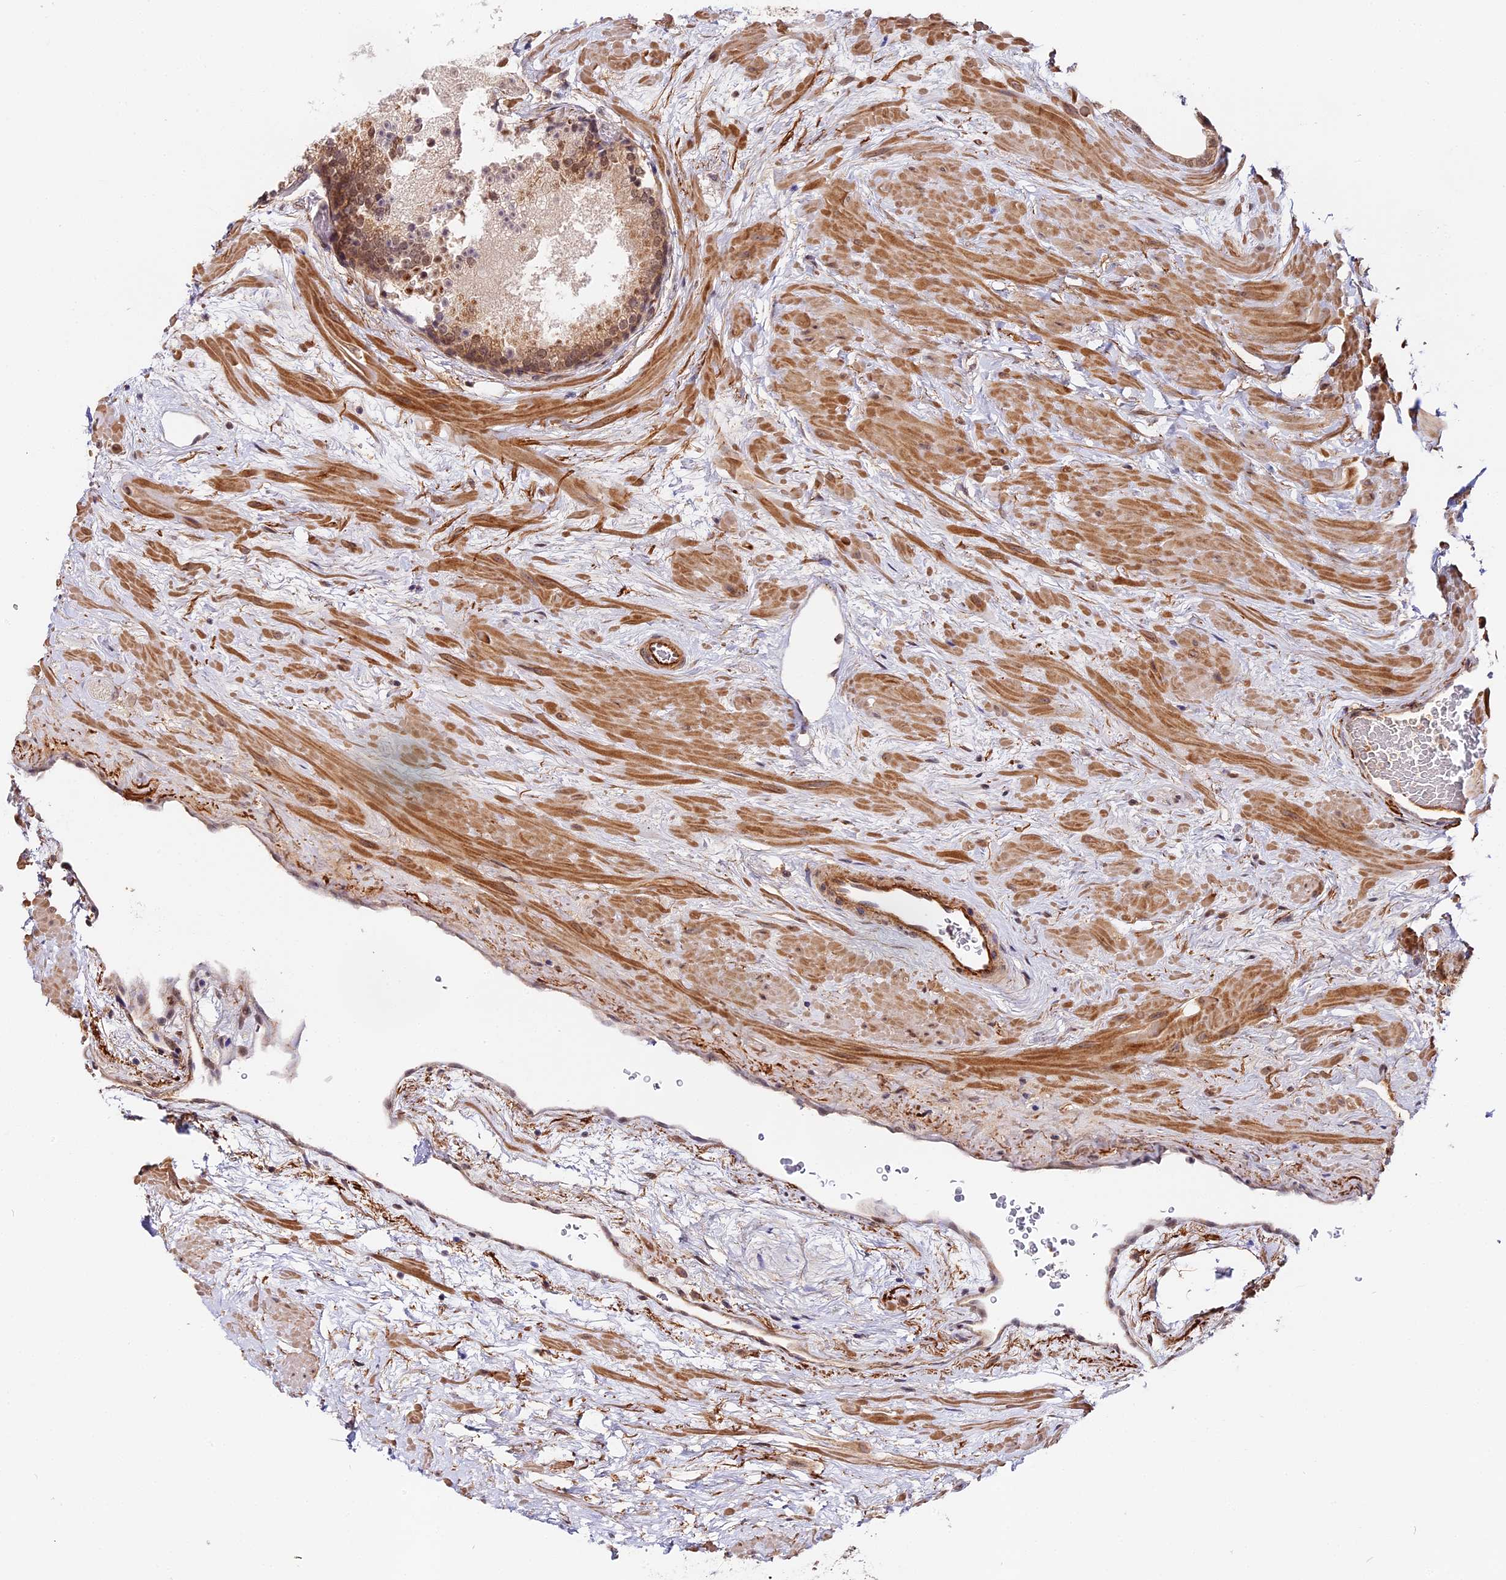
{"staining": {"intensity": "weak", "quantity": ">75%", "location": "cytoplasmic/membranous,nuclear"}, "tissue": "prostate", "cell_type": "Glandular cells", "image_type": "normal", "snomed": [{"axis": "morphology", "description": "Normal tissue, NOS"}, {"axis": "topography", "description": "Prostate"}], "caption": "Prostate stained with DAB (3,3'-diaminobenzidine) immunohistochemistry (IHC) exhibits low levels of weak cytoplasmic/membranous,nuclear positivity in approximately >75% of glandular cells. Using DAB (3,3'-diaminobenzidine) (brown) and hematoxylin (blue) stains, captured at high magnification using brightfield microscopy.", "gene": "IMPACT", "patient": {"sex": "male", "age": 48}}